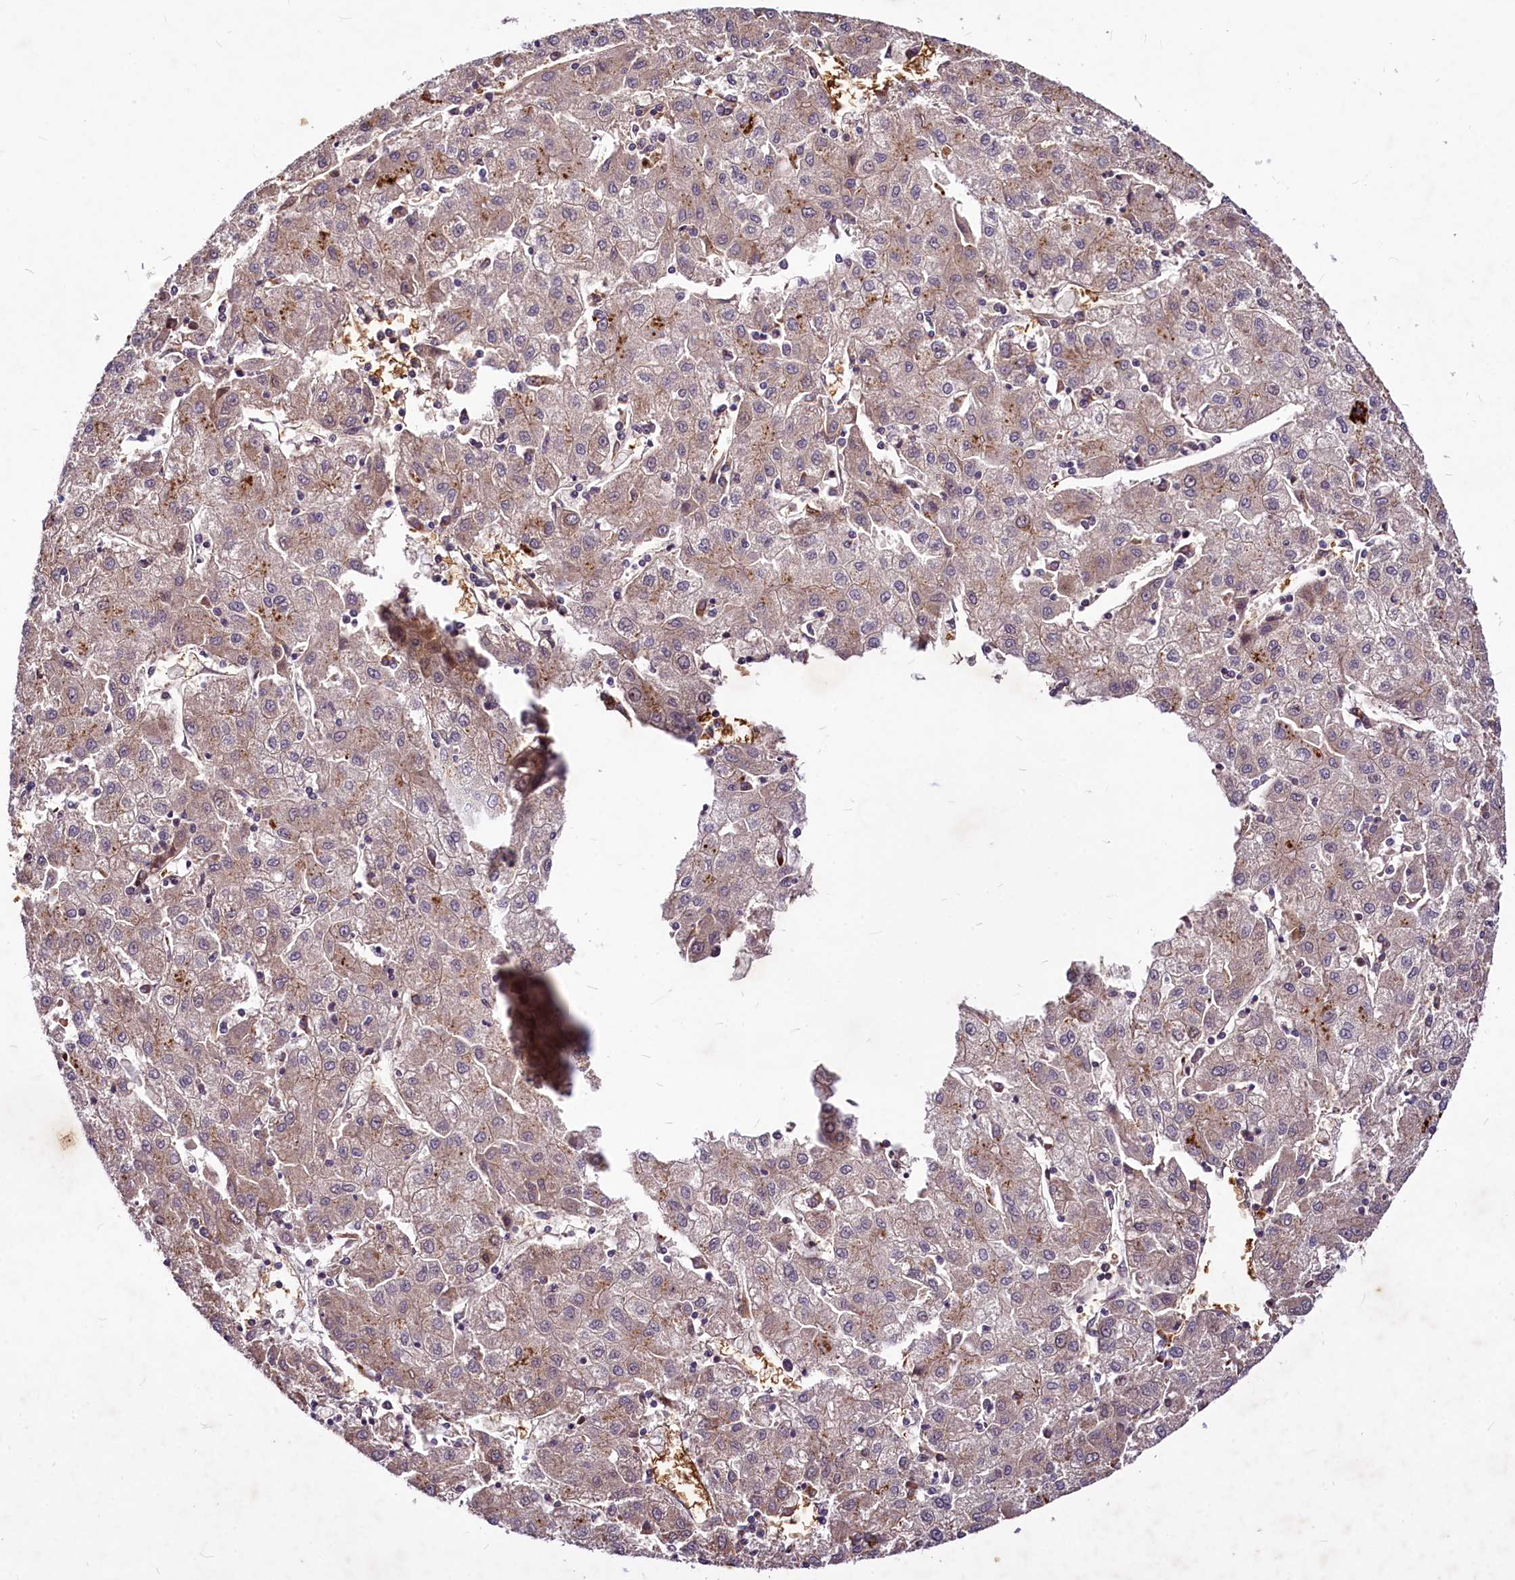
{"staining": {"intensity": "weak", "quantity": "25%-75%", "location": "cytoplasmic/membranous"}, "tissue": "liver cancer", "cell_type": "Tumor cells", "image_type": "cancer", "snomed": [{"axis": "morphology", "description": "Carcinoma, Hepatocellular, NOS"}, {"axis": "topography", "description": "Liver"}], "caption": "An image of human liver cancer (hepatocellular carcinoma) stained for a protein reveals weak cytoplasmic/membranous brown staining in tumor cells. (DAB IHC with brightfield microscopy, high magnification).", "gene": "C11orf86", "patient": {"sex": "male", "age": 72}}